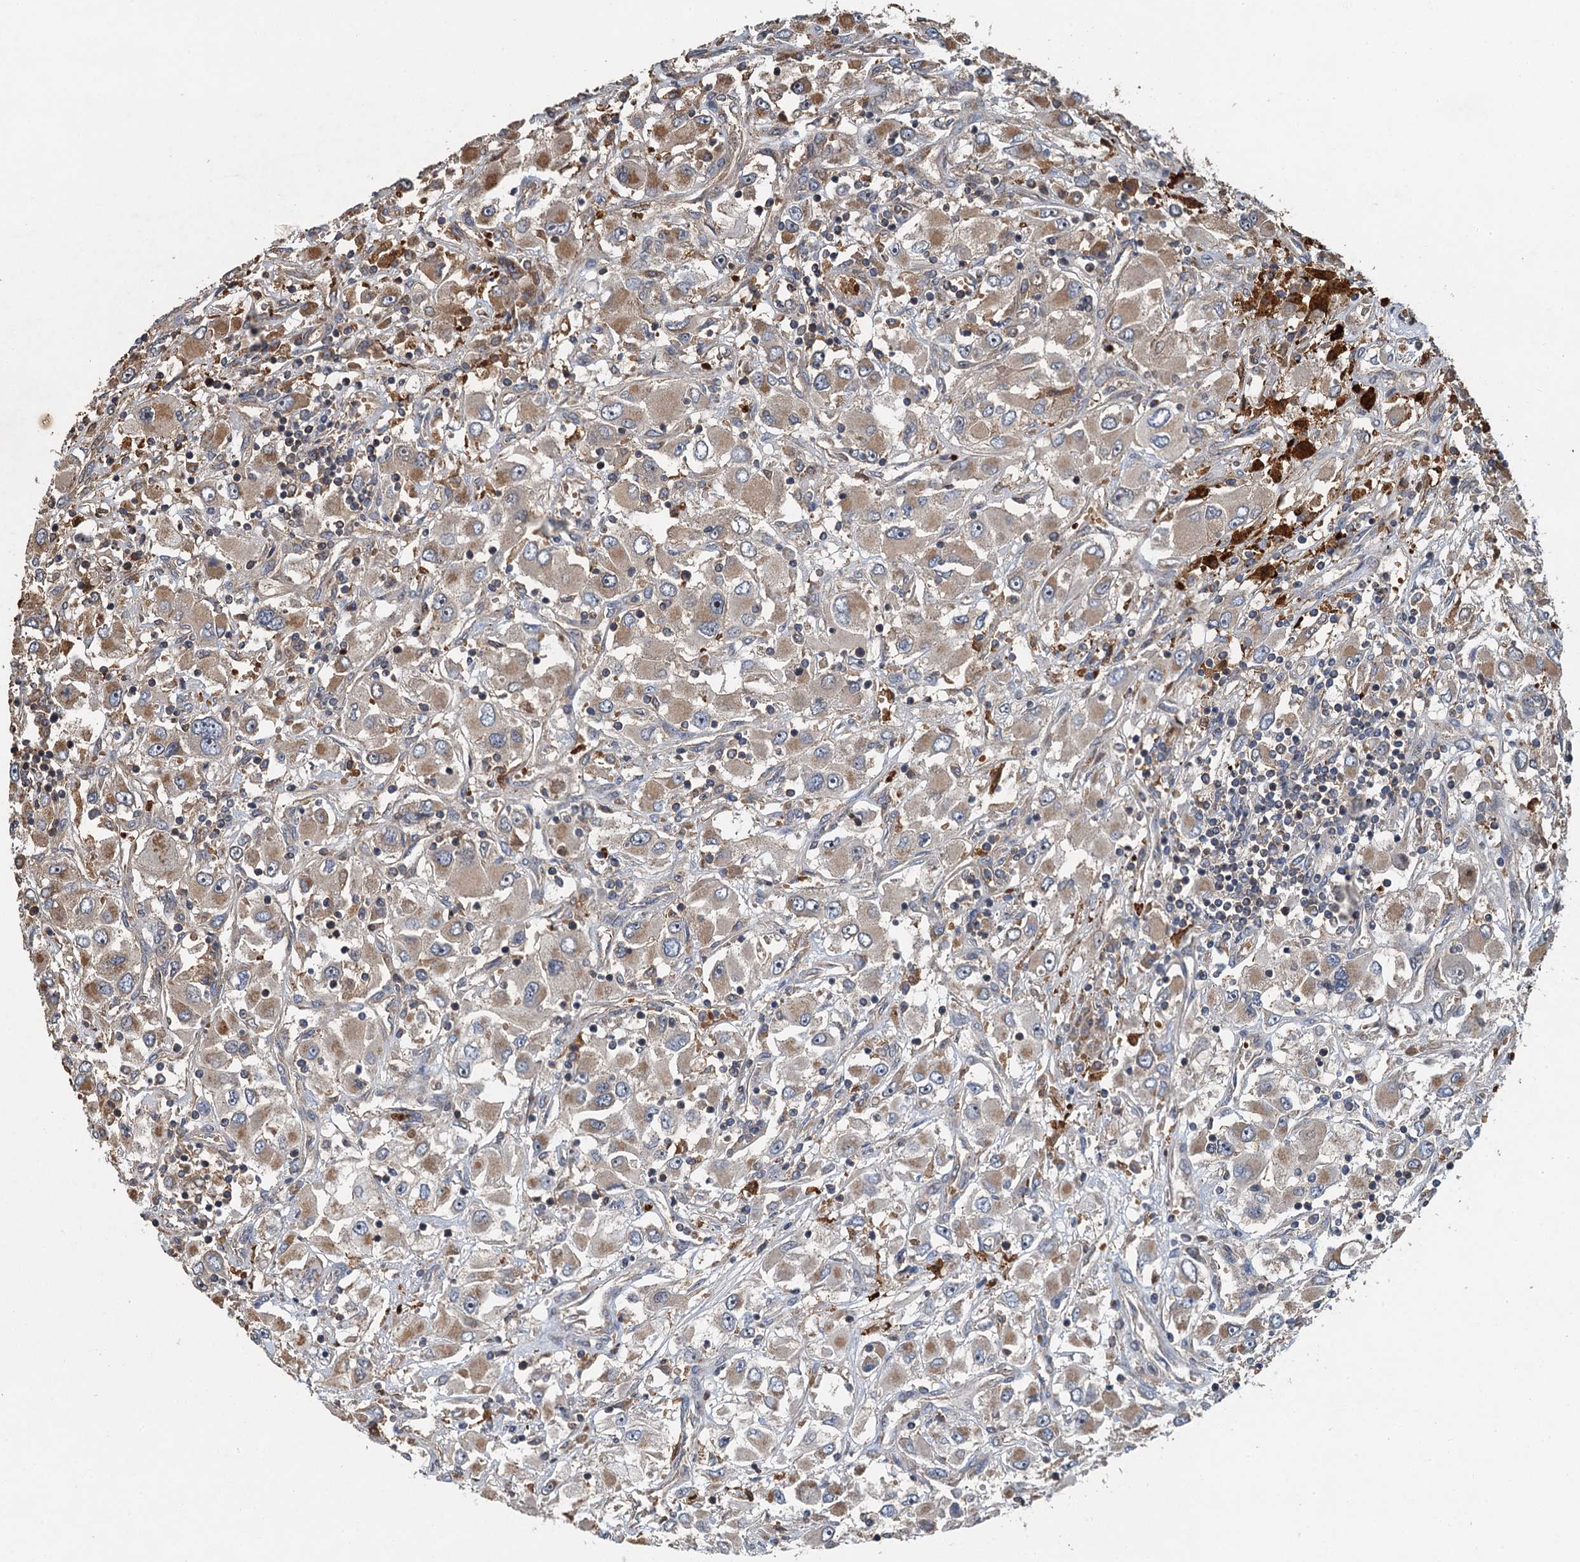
{"staining": {"intensity": "moderate", "quantity": ">75%", "location": "cytoplasmic/membranous"}, "tissue": "renal cancer", "cell_type": "Tumor cells", "image_type": "cancer", "snomed": [{"axis": "morphology", "description": "Adenocarcinoma, NOS"}, {"axis": "topography", "description": "Kidney"}], "caption": "Protein analysis of renal cancer tissue shows moderate cytoplasmic/membranous positivity in approximately >75% of tumor cells.", "gene": "SNX32", "patient": {"sex": "female", "age": 52}}